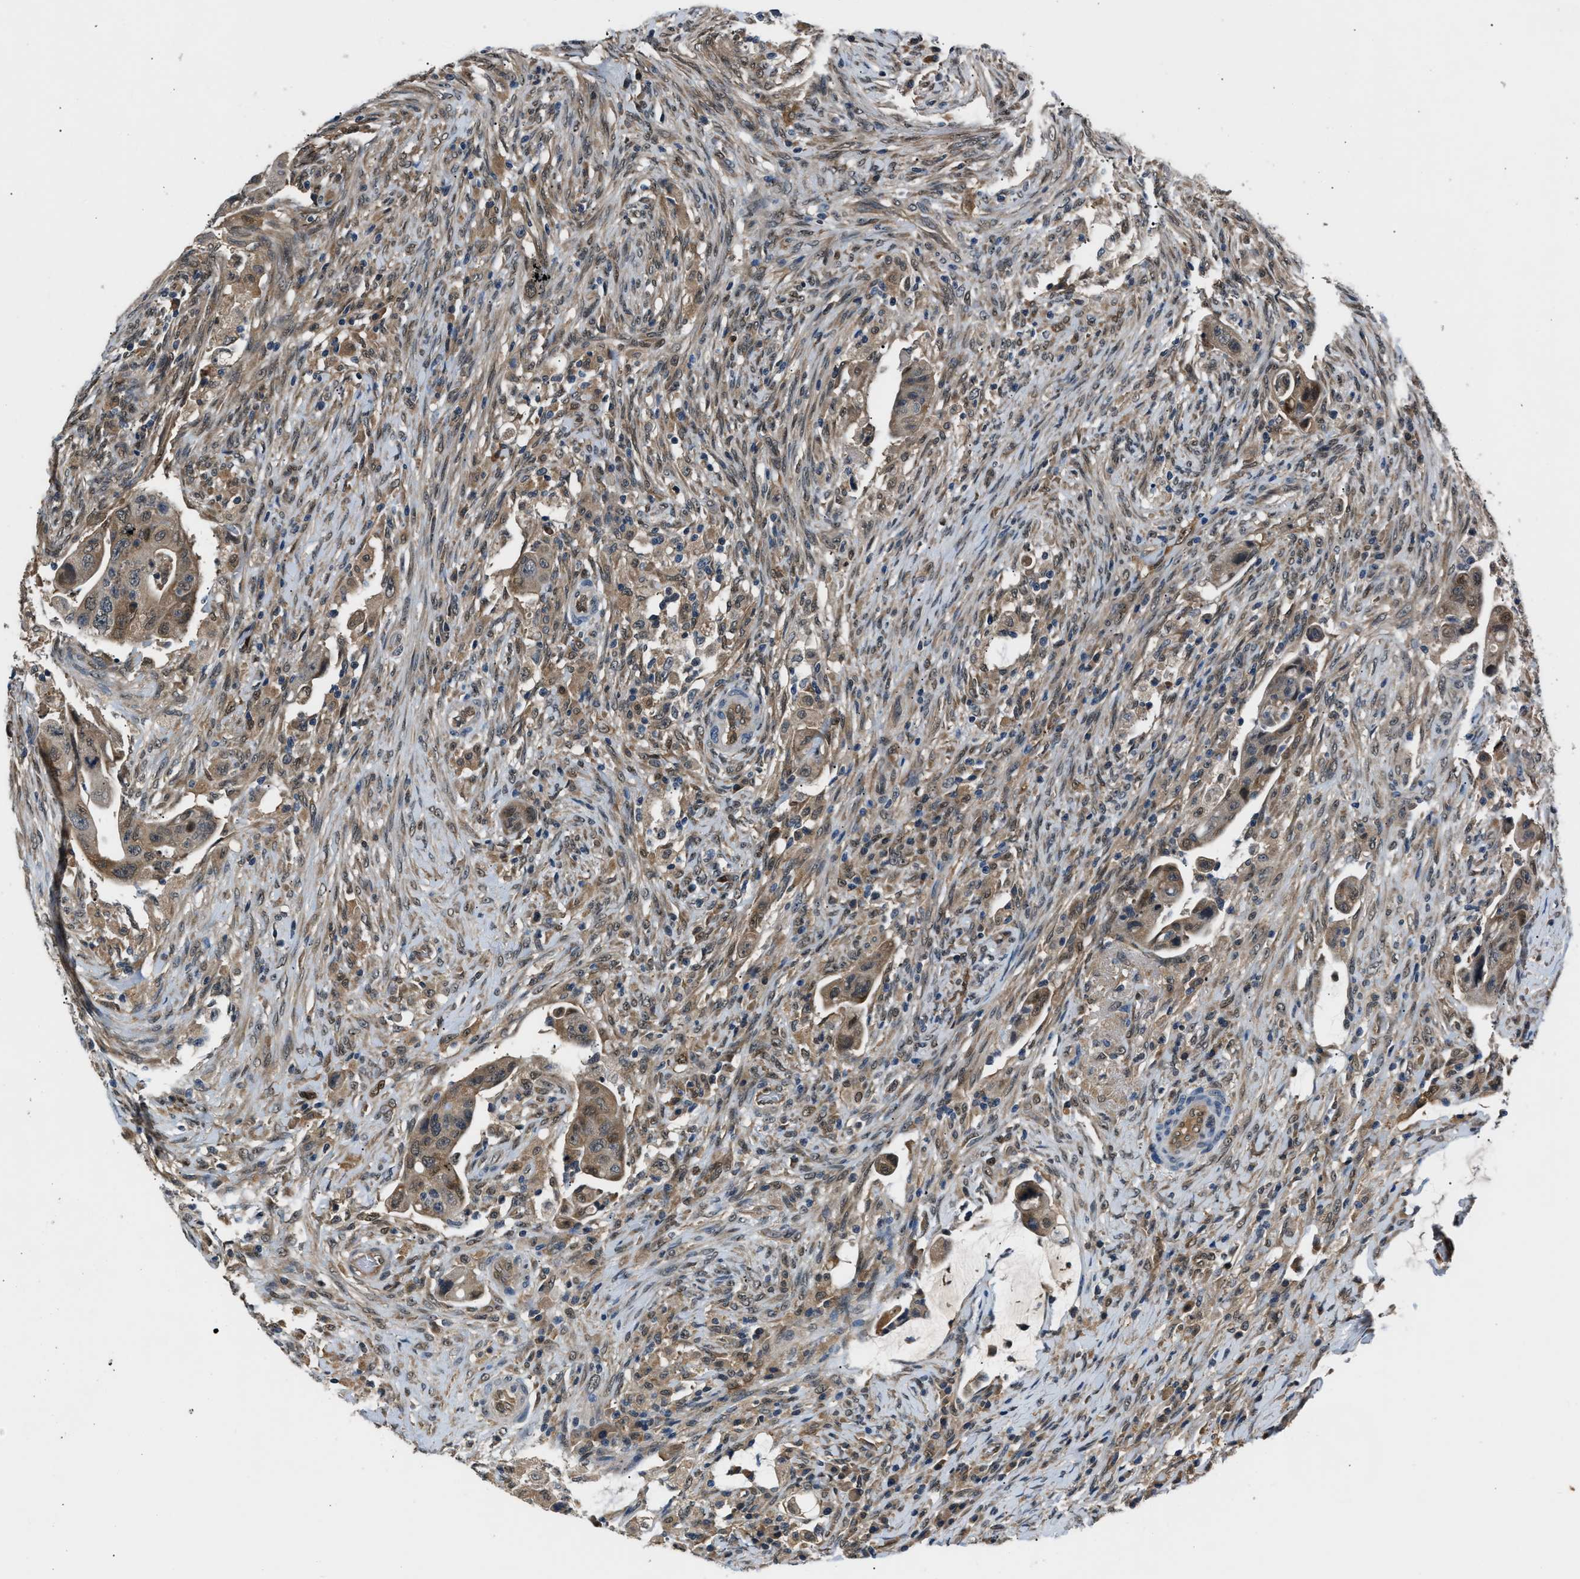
{"staining": {"intensity": "weak", "quantity": ">75%", "location": "cytoplasmic/membranous"}, "tissue": "colorectal cancer", "cell_type": "Tumor cells", "image_type": "cancer", "snomed": [{"axis": "morphology", "description": "Adenocarcinoma, NOS"}, {"axis": "topography", "description": "Rectum"}], "caption": "Colorectal adenocarcinoma stained with immunohistochemistry demonstrates weak cytoplasmic/membranous staining in approximately >75% of tumor cells.", "gene": "TP53I3", "patient": {"sex": "female", "age": 71}}